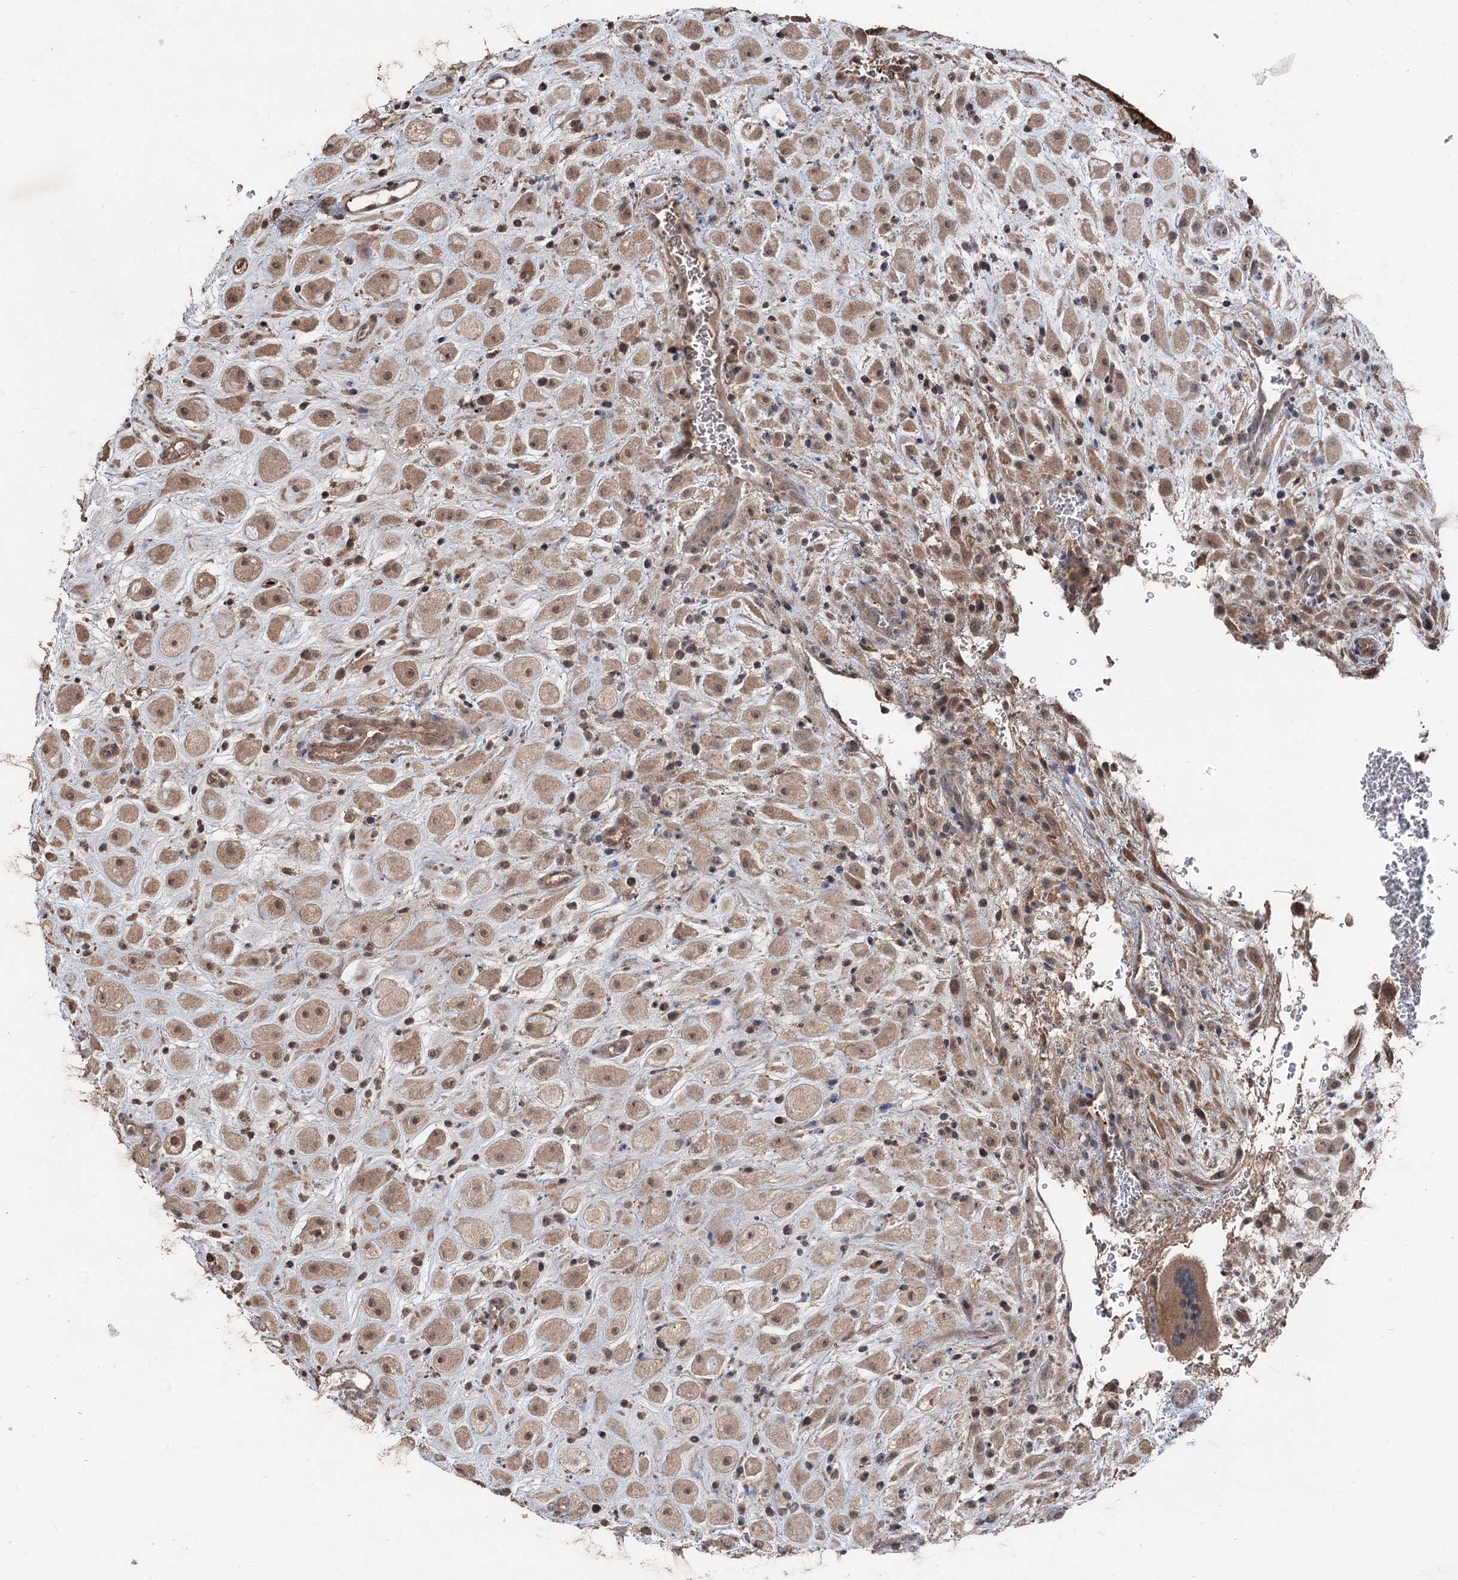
{"staining": {"intensity": "weak", "quantity": ">75%", "location": "cytoplasmic/membranous,nuclear"}, "tissue": "placenta", "cell_type": "Decidual cells", "image_type": "normal", "snomed": [{"axis": "morphology", "description": "Normal tissue, NOS"}, {"axis": "topography", "description": "Placenta"}], "caption": "The image shows staining of benign placenta, revealing weak cytoplasmic/membranous,nuclear protein expression (brown color) within decidual cells.", "gene": "MAPK8IP2", "patient": {"sex": "female", "age": 35}}